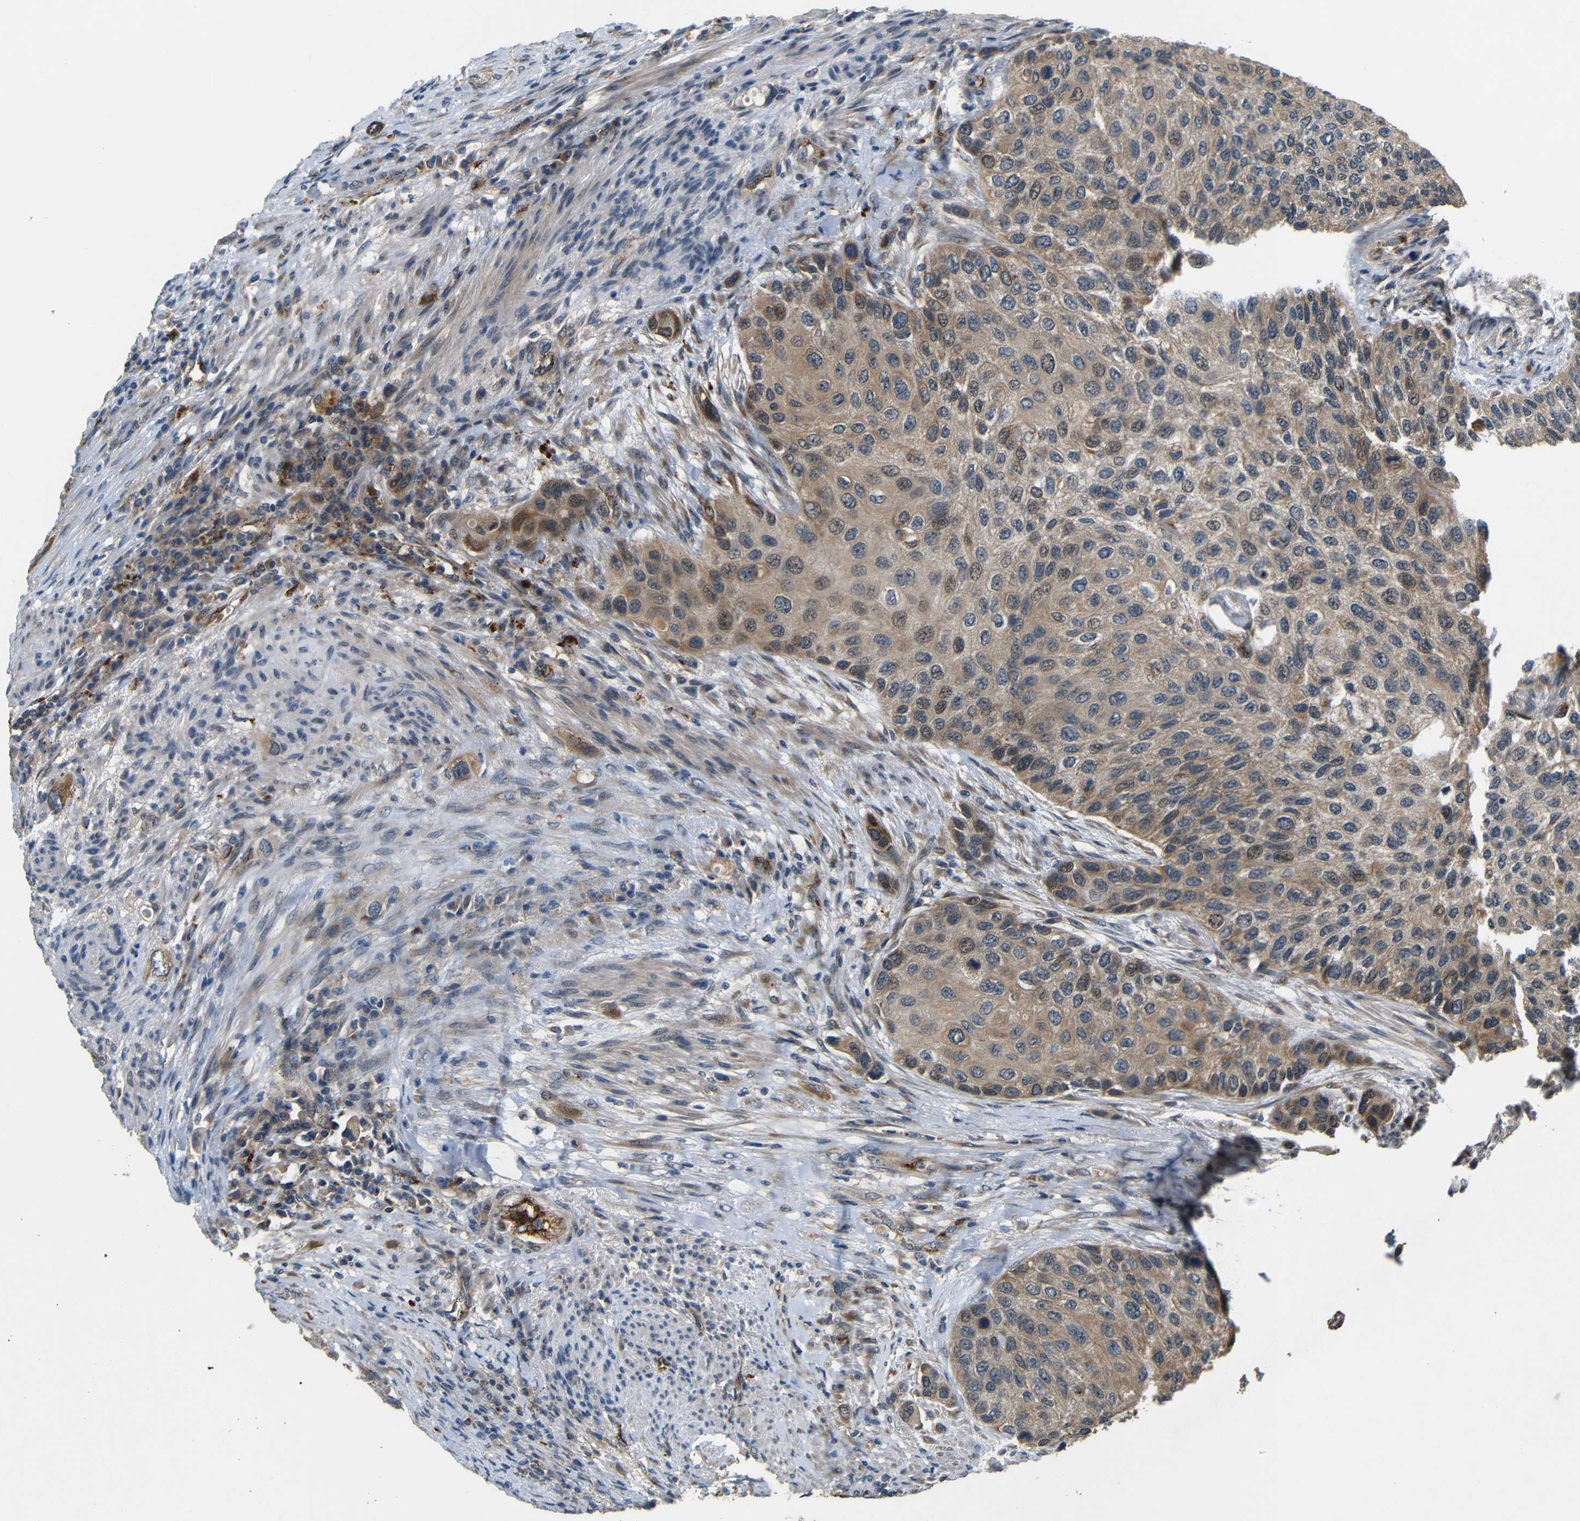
{"staining": {"intensity": "moderate", "quantity": ">75%", "location": "cytoplasmic/membranous,nuclear"}, "tissue": "urothelial cancer", "cell_type": "Tumor cells", "image_type": "cancer", "snomed": [{"axis": "morphology", "description": "Urothelial carcinoma, High grade"}, {"axis": "topography", "description": "Urinary bladder"}], "caption": "Urothelial carcinoma (high-grade) stained with a protein marker demonstrates moderate staining in tumor cells.", "gene": "ATP7A", "patient": {"sex": "female", "age": 56}}